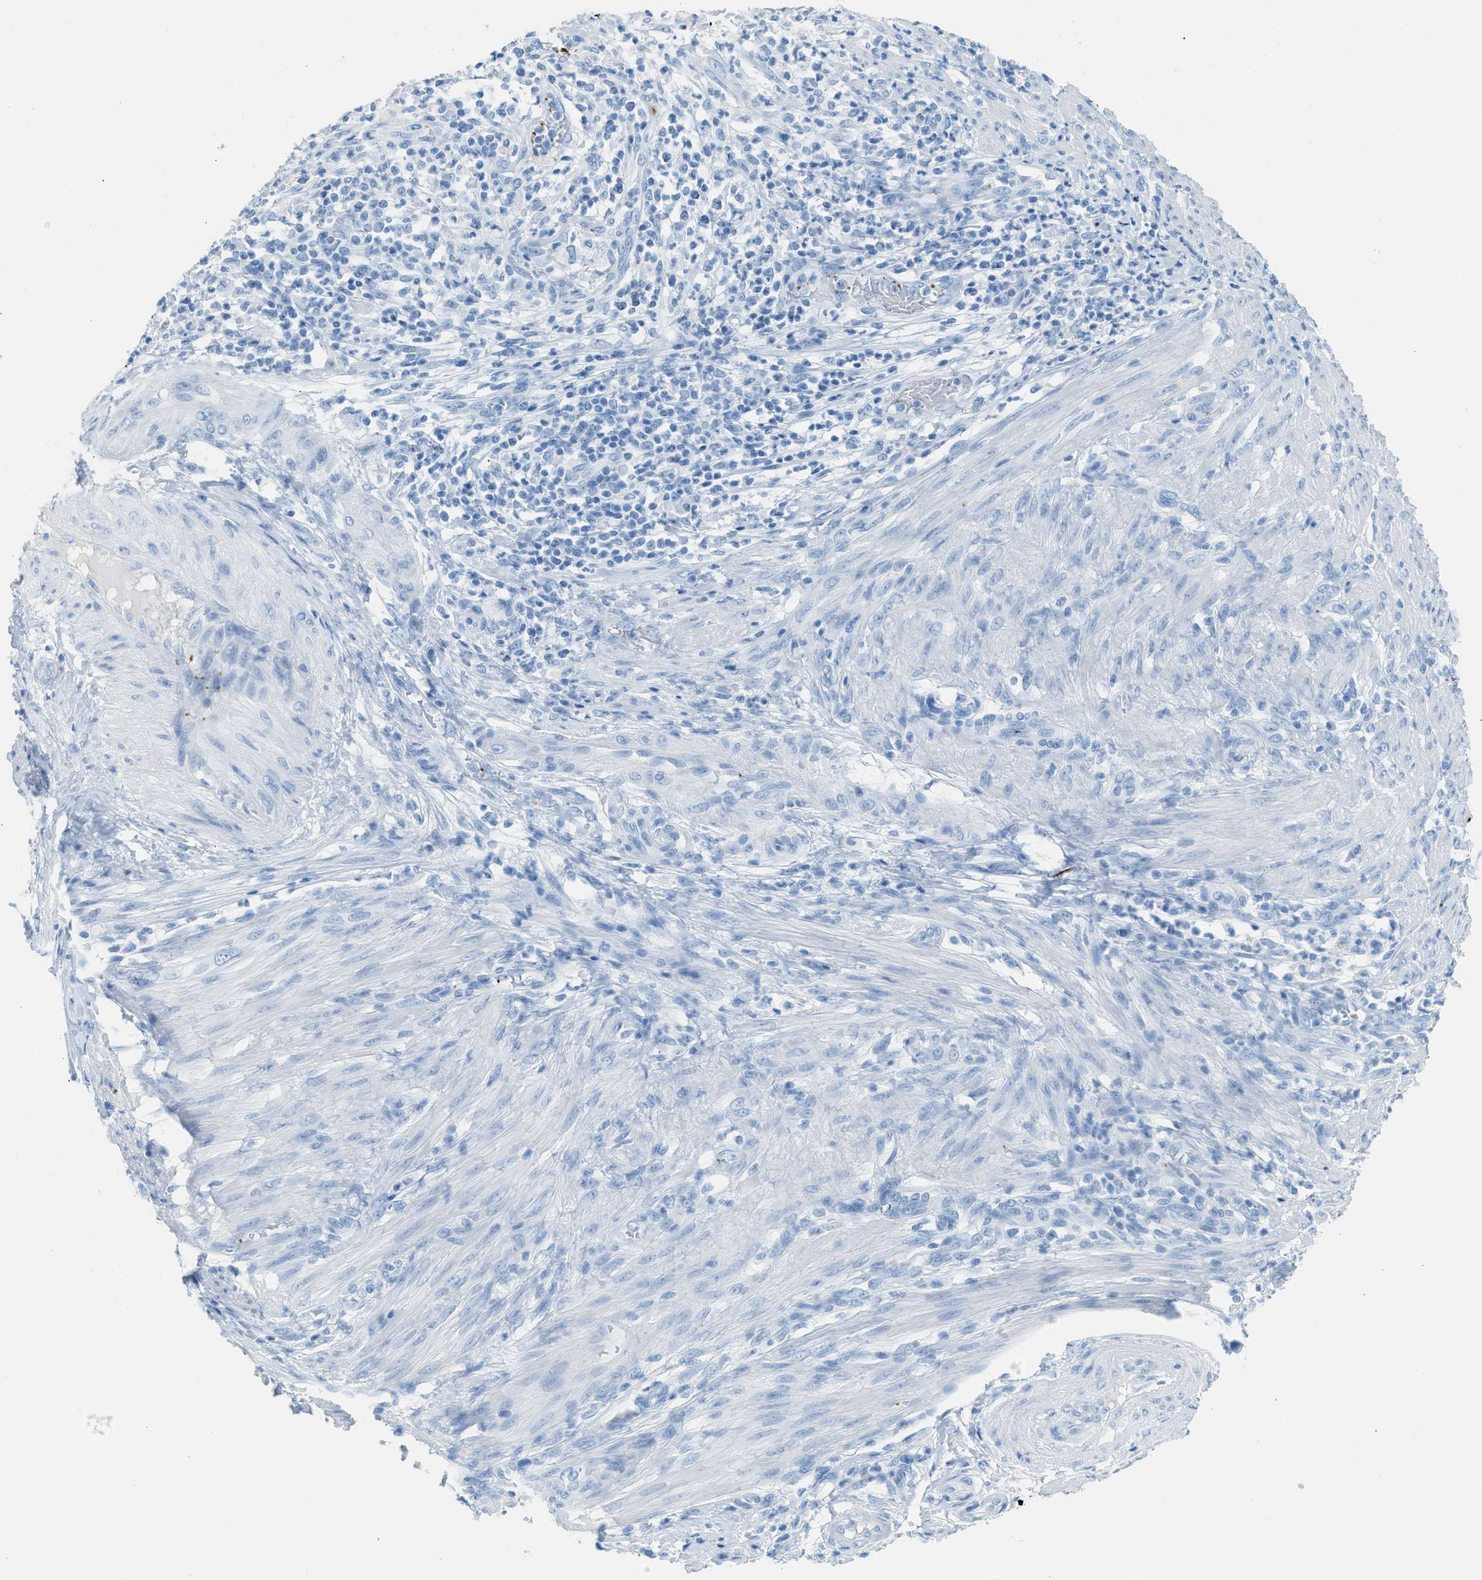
{"staining": {"intensity": "negative", "quantity": "none", "location": "none"}, "tissue": "endometrial cancer", "cell_type": "Tumor cells", "image_type": "cancer", "snomed": [{"axis": "morphology", "description": "Adenocarcinoma, NOS"}, {"axis": "topography", "description": "Endometrium"}], "caption": "High power microscopy image of an IHC micrograph of adenocarcinoma (endometrial), revealing no significant expression in tumor cells. (Stains: DAB immunohistochemistry with hematoxylin counter stain, Microscopy: brightfield microscopy at high magnification).", "gene": "FAIM2", "patient": {"sex": "female", "age": 70}}